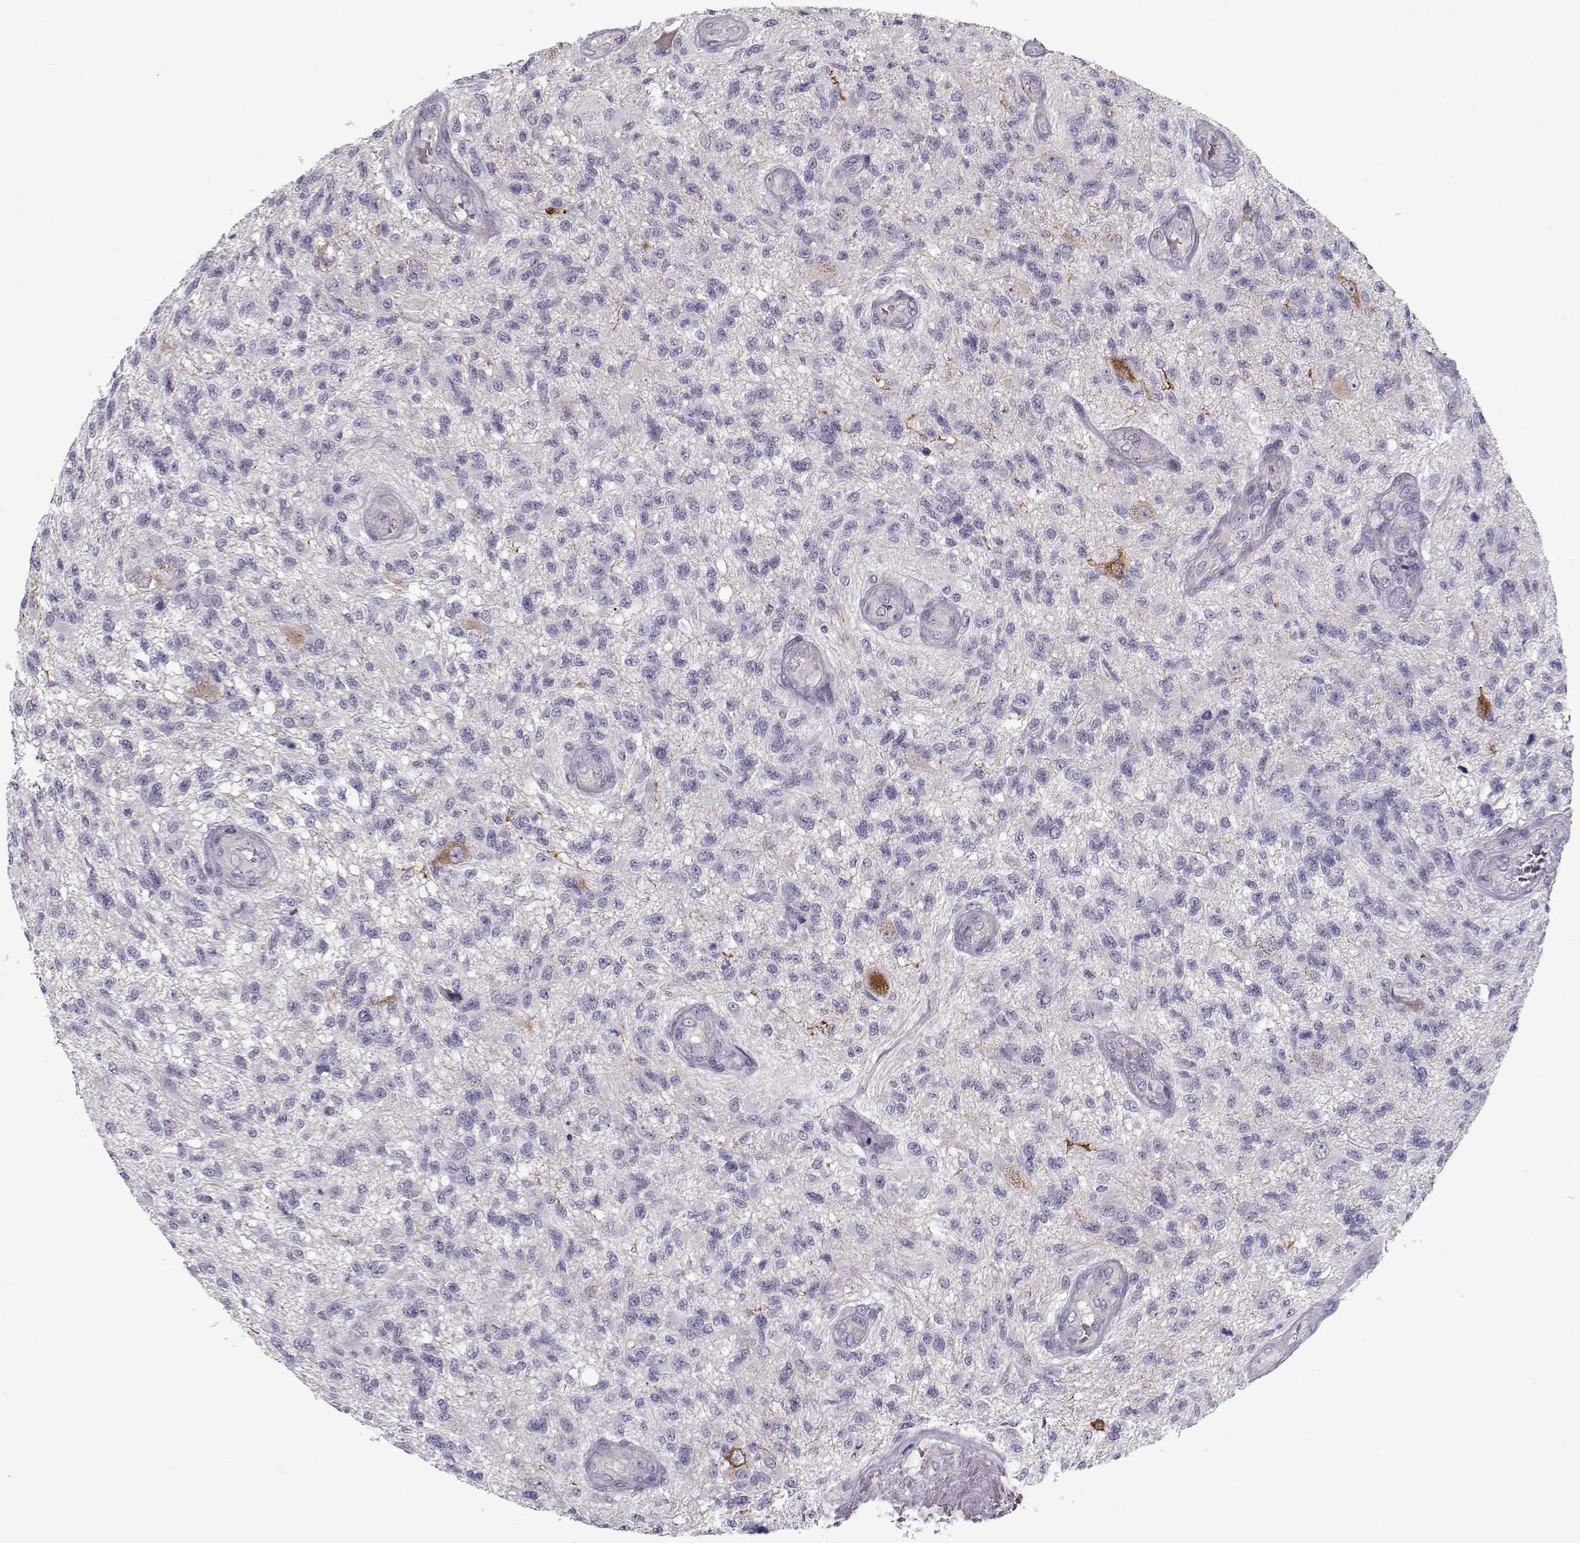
{"staining": {"intensity": "negative", "quantity": "none", "location": "none"}, "tissue": "glioma", "cell_type": "Tumor cells", "image_type": "cancer", "snomed": [{"axis": "morphology", "description": "Glioma, malignant, High grade"}, {"axis": "topography", "description": "Brain"}], "caption": "IHC photomicrograph of neoplastic tissue: glioma stained with DAB demonstrates no significant protein staining in tumor cells. (DAB immunohistochemistry with hematoxylin counter stain).", "gene": "CCDC136", "patient": {"sex": "male", "age": 56}}